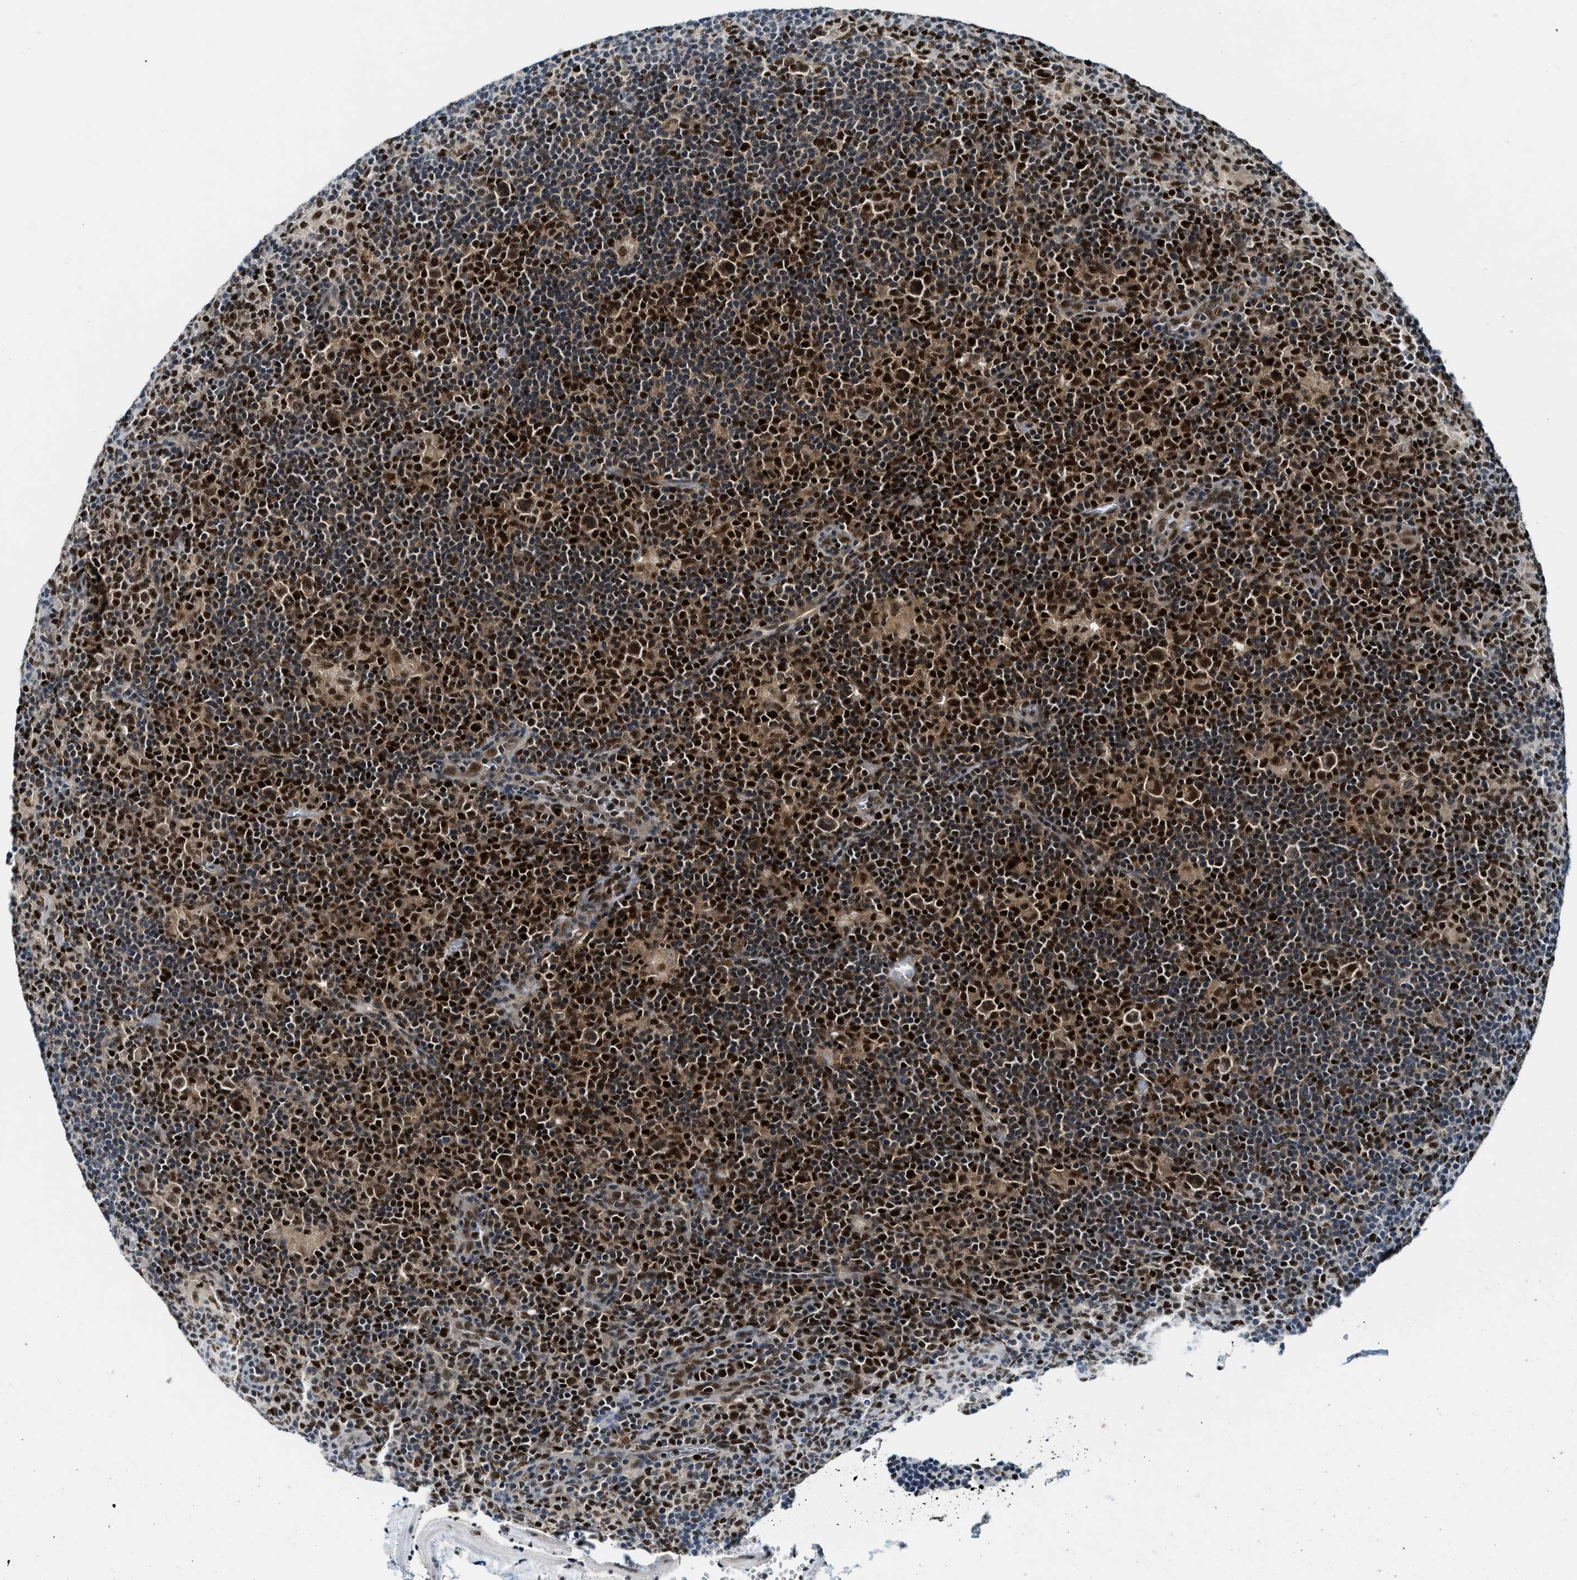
{"staining": {"intensity": "strong", "quantity": ">75%", "location": "nuclear"}, "tissue": "lymphoma", "cell_type": "Tumor cells", "image_type": "cancer", "snomed": [{"axis": "morphology", "description": "Hodgkin's disease, NOS"}, {"axis": "topography", "description": "Lymph node"}], "caption": "Immunohistochemical staining of lymphoma reveals strong nuclear protein staining in about >75% of tumor cells.", "gene": "NCOA1", "patient": {"sex": "female", "age": 57}}